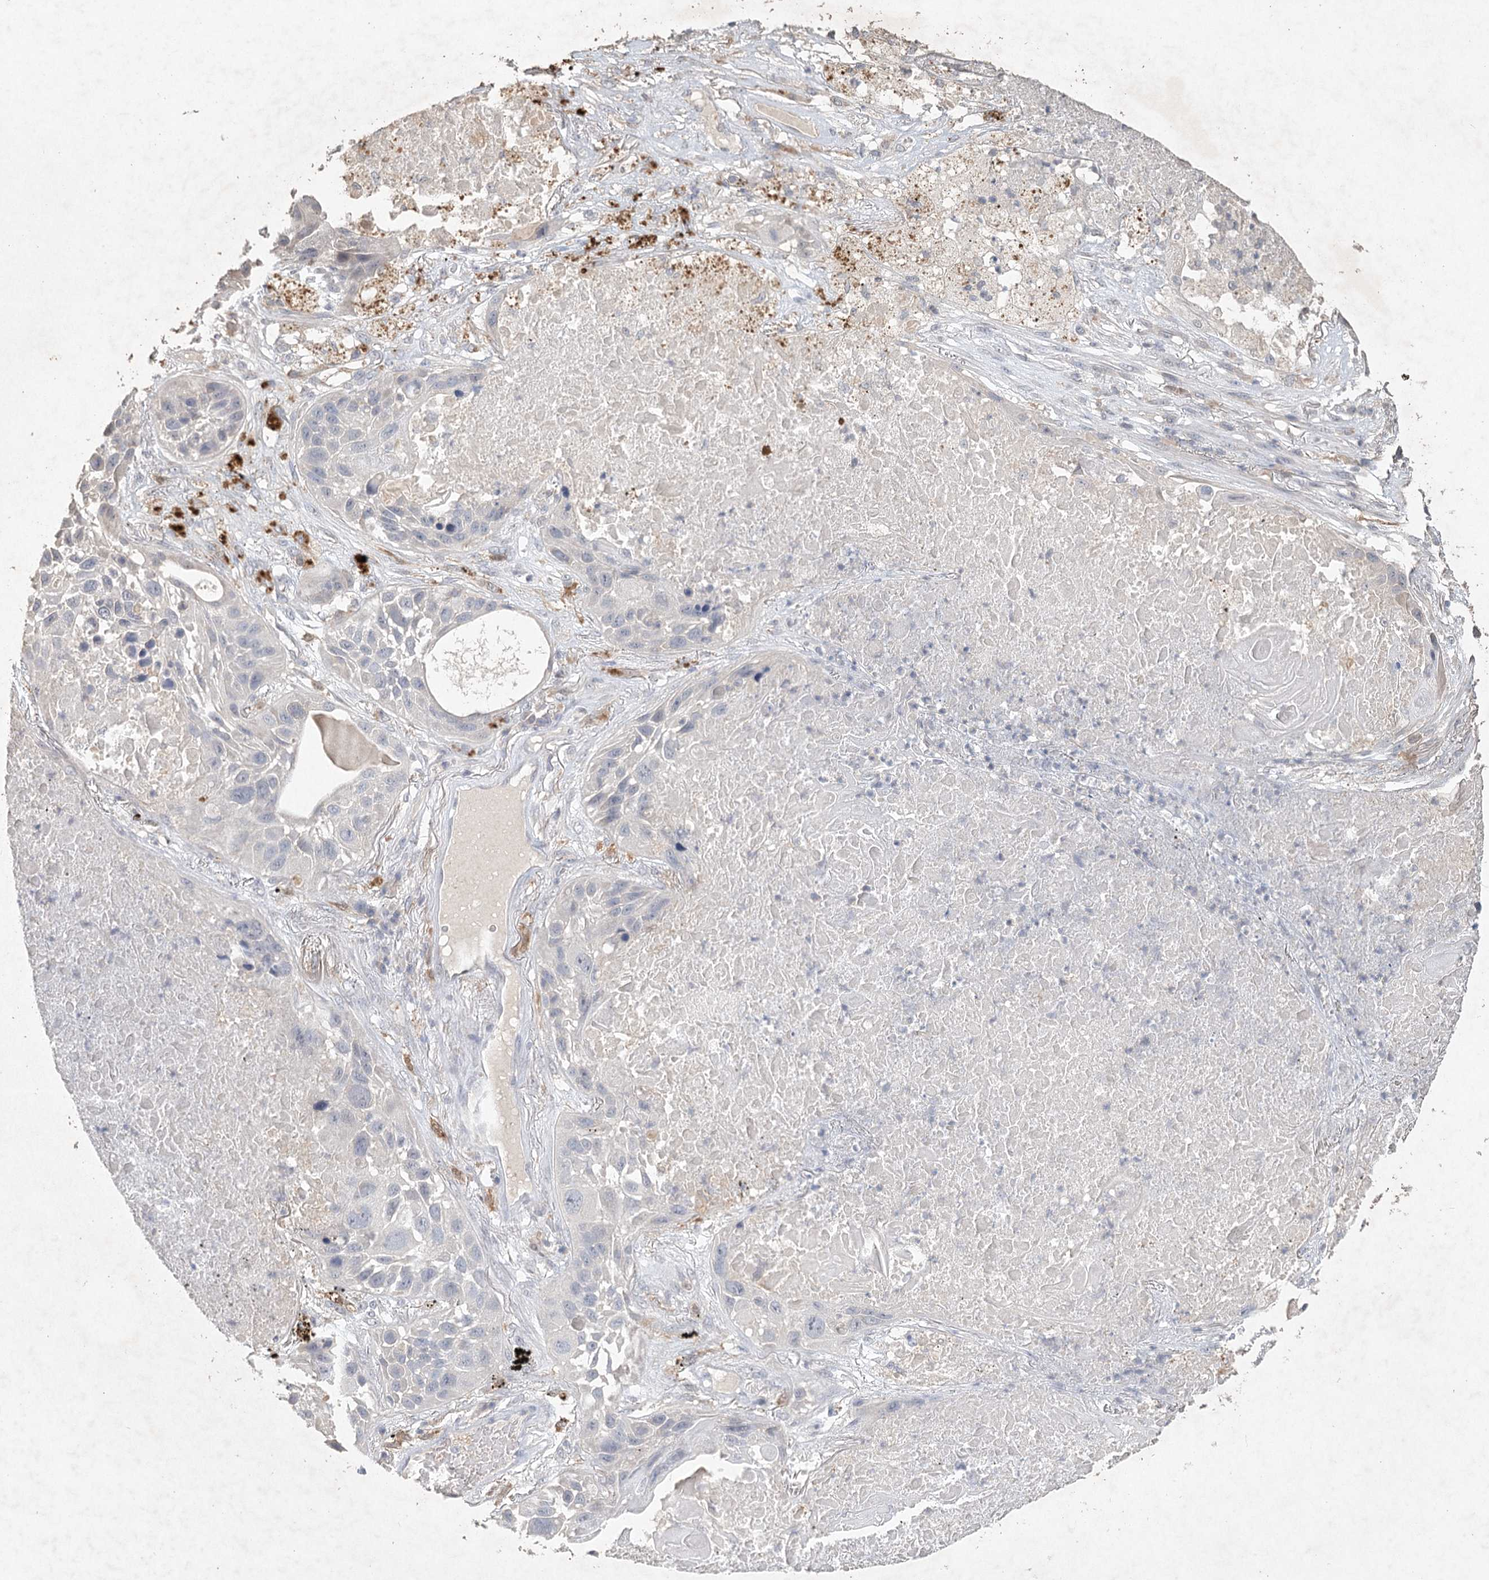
{"staining": {"intensity": "negative", "quantity": "none", "location": "none"}, "tissue": "lung cancer", "cell_type": "Tumor cells", "image_type": "cancer", "snomed": [{"axis": "morphology", "description": "Squamous cell carcinoma, NOS"}, {"axis": "topography", "description": "Lung"}], "caption": "Immunohistochemistry (IHC) of lung cancer shows no positivity in tumor cells.", "gene": "ARSI", "patient": {"sex": "male", "age": 57}}